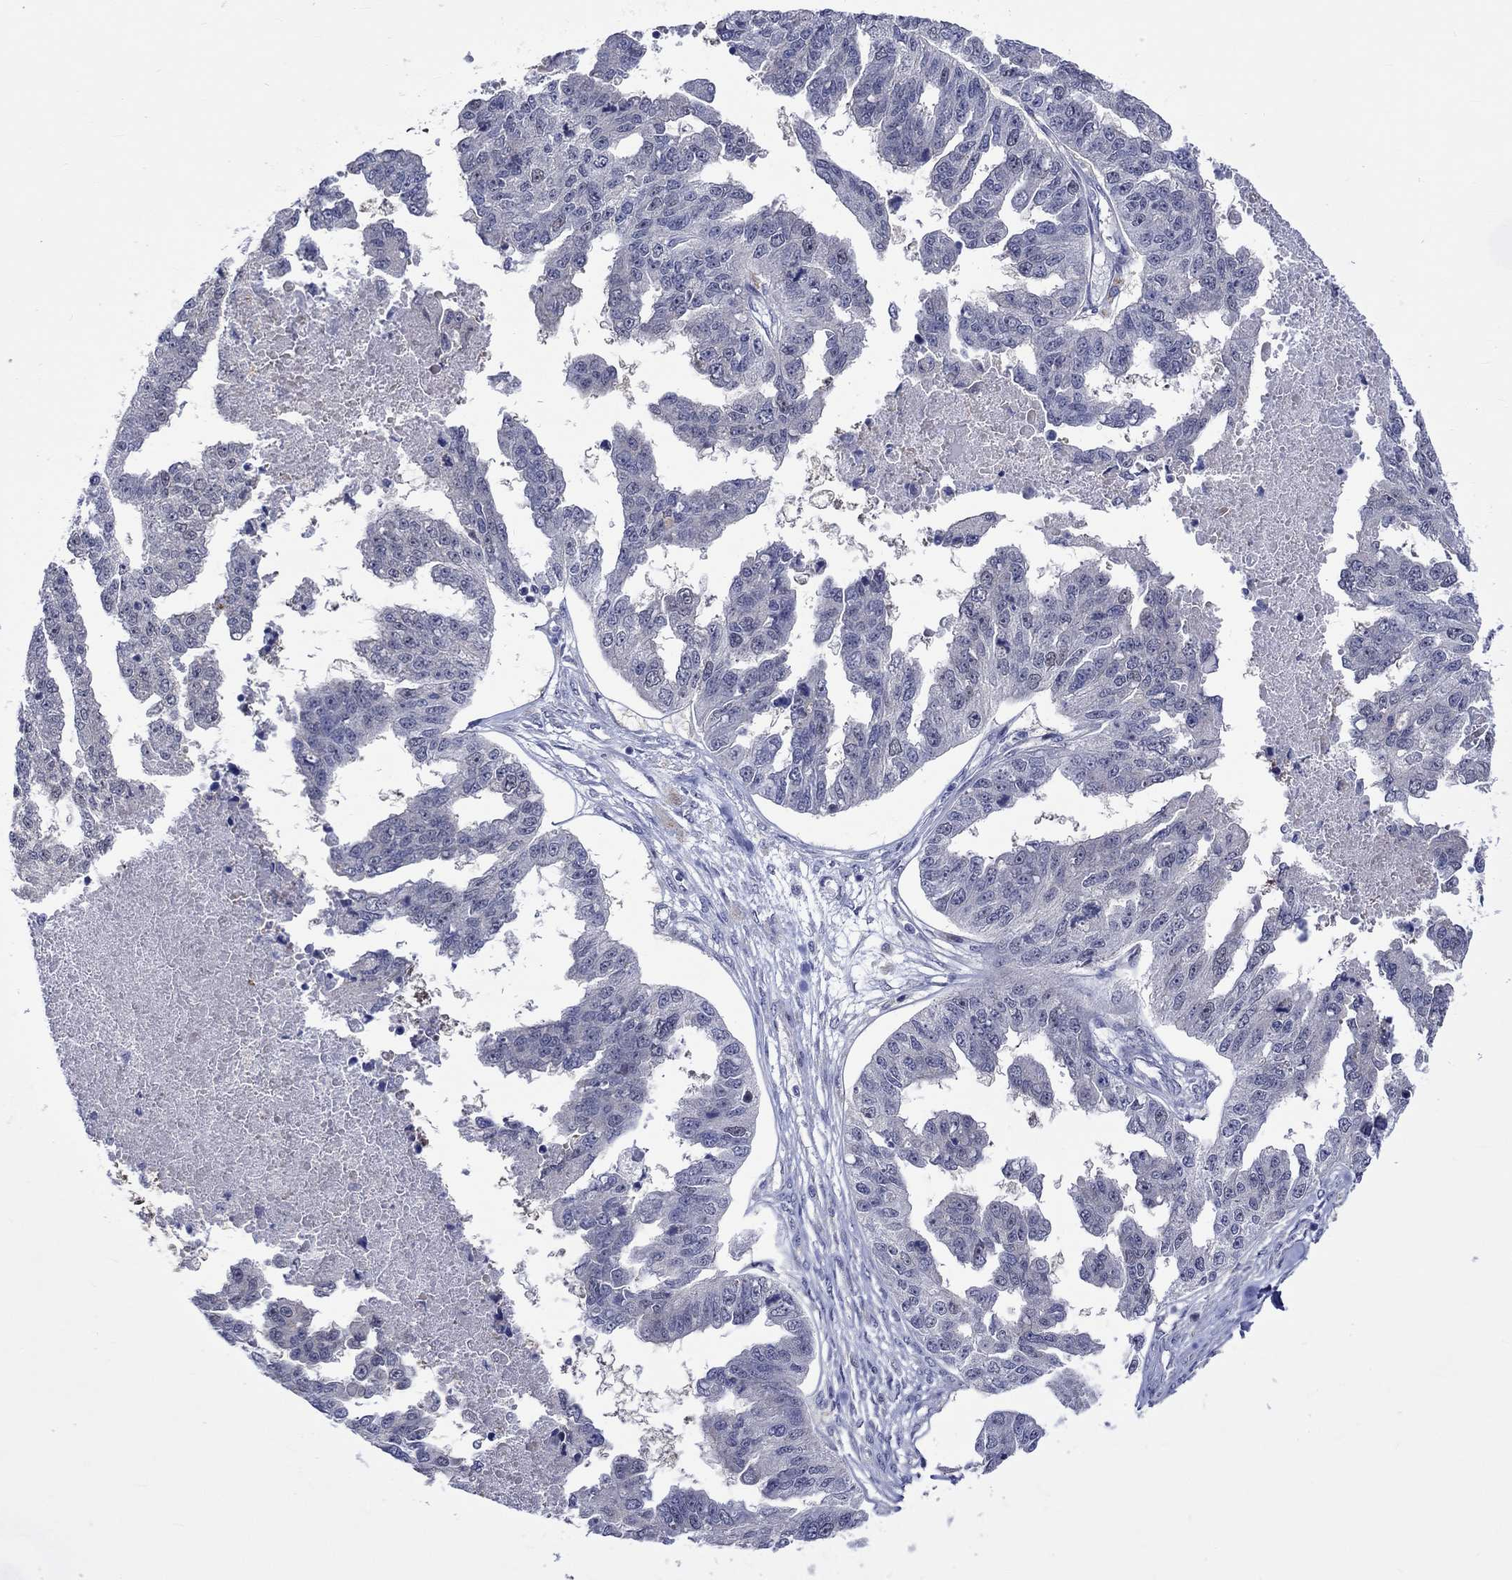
{"staining": {"intensity": "negative", "quantity": "none", "location": "none"}, "tissue": "ovarian cancer", "cell_type": "Tumor cells", "image_type": "cancer", "snomed": [{"axis": "morphology", "description": "Cystadenocarcinoma, serous, NOS"}, {"axis": "topography", "description": "Ovary"}], "caption": "Protein analysis of serous cystadenocarcinoma (ovarian) exhibits no significant expression in tumor cells. Nuclei are stained in blue.", "gene": "E2F8", "patient": {"sex": "female", "age": 58}}